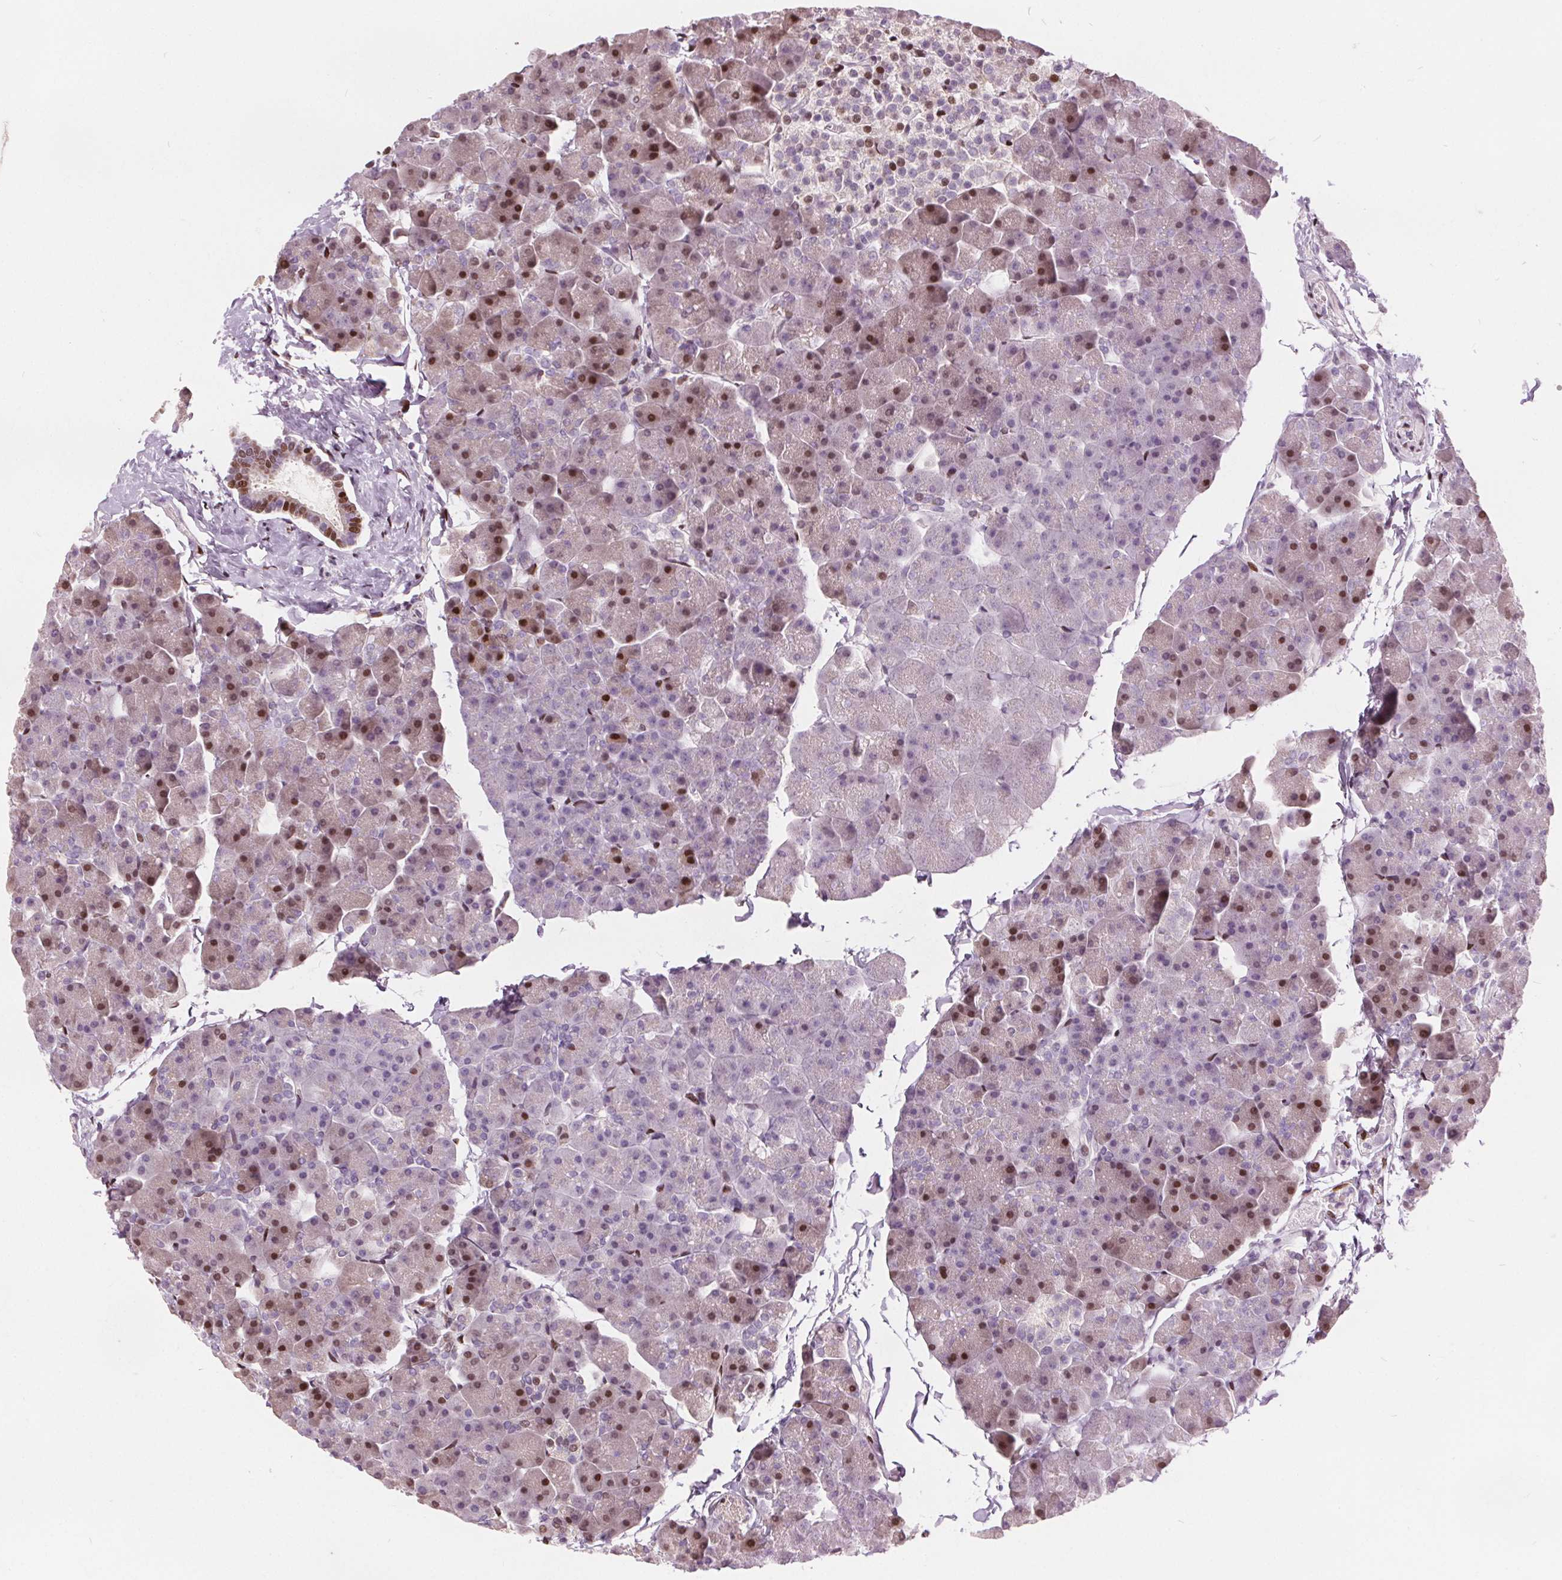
{"staining": {"intensity": "moderate", "quantity": "25%-75%", "location": "nuclear"}, "tissue": "pancreas", "cell_type": "Exocrine glandular cells", "image_type": "normal", "snomed": [{"axis": "morphology", "description": "Normal tissue, NOS"}, {"axis": "topography", "description": "Pancreas"}], "caption": "DAB (3,3'-diaminobenzidine) immunohistochemical staining of benign human pancreas reveals moderate nuclear protein positivity in about 25%-75% of exocrine glandular cells.", "gene": "ISLR2", "patient": {"sex": "male", "age": 35}}